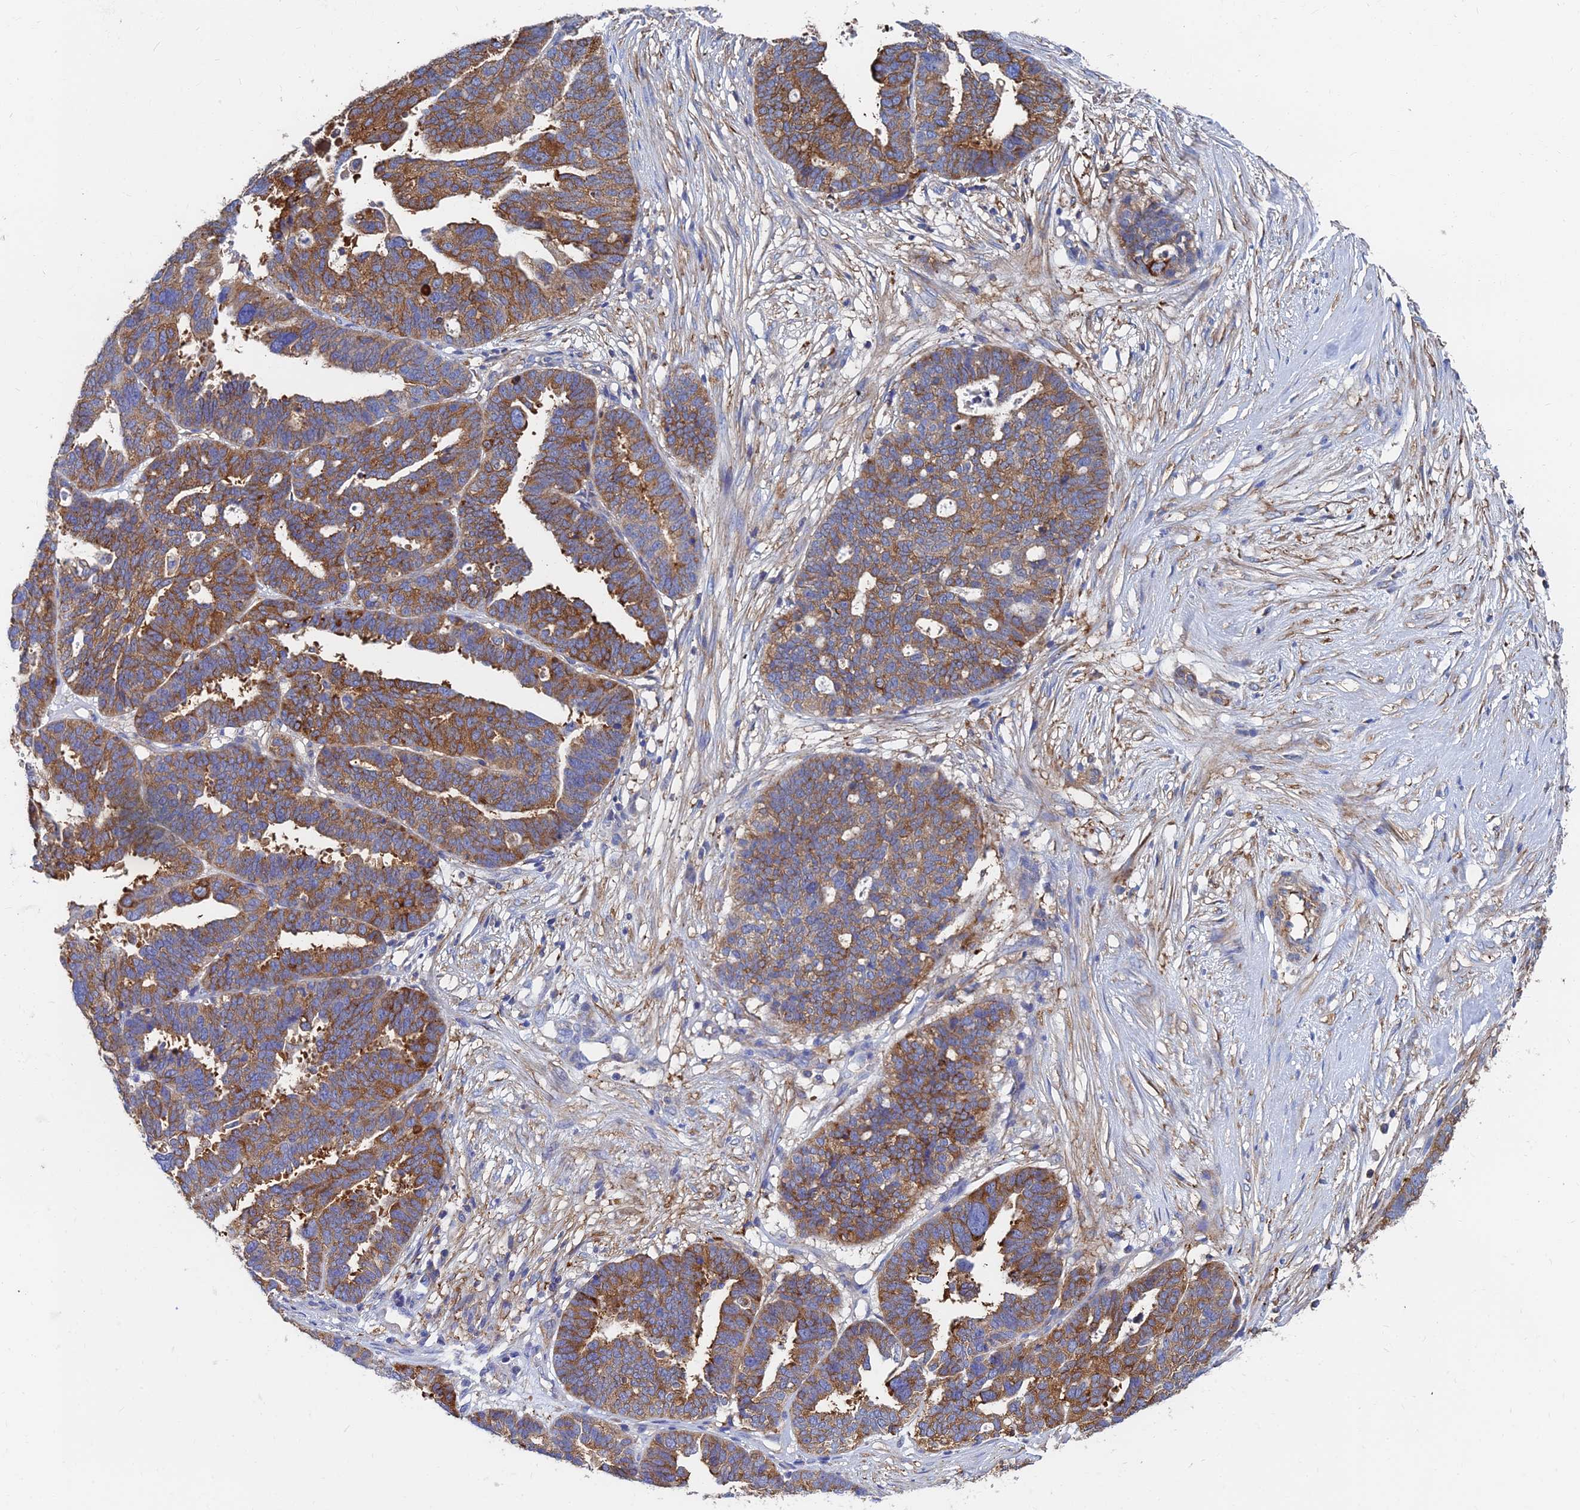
{"staining": {"intensity": "moderate", "quantity": ">75%", "location": "cytoplasmic/membranous"}, "tissue": "ovarian cancer", "cell_type": "Tumor cells", "image_type": "cancer", "snomed": [{"axis": "morphology", "description": "Cystadenocarcinoma, serous, NOS"}, {"axis": "topography", "description": "Ovary"}], "caption": "Immunohistochemical staining of ovarian cancer exhibits medium levels of moderate cytoplasmic/membranous protein staining in approximately >75% of tumor cells. The staining was performed using DAB, with brown indicating positive protein expression. Nuclei are stained blue with hematoxylin.", "gene": "GPR42", "patient": {"sex": "female", "age": 59}}